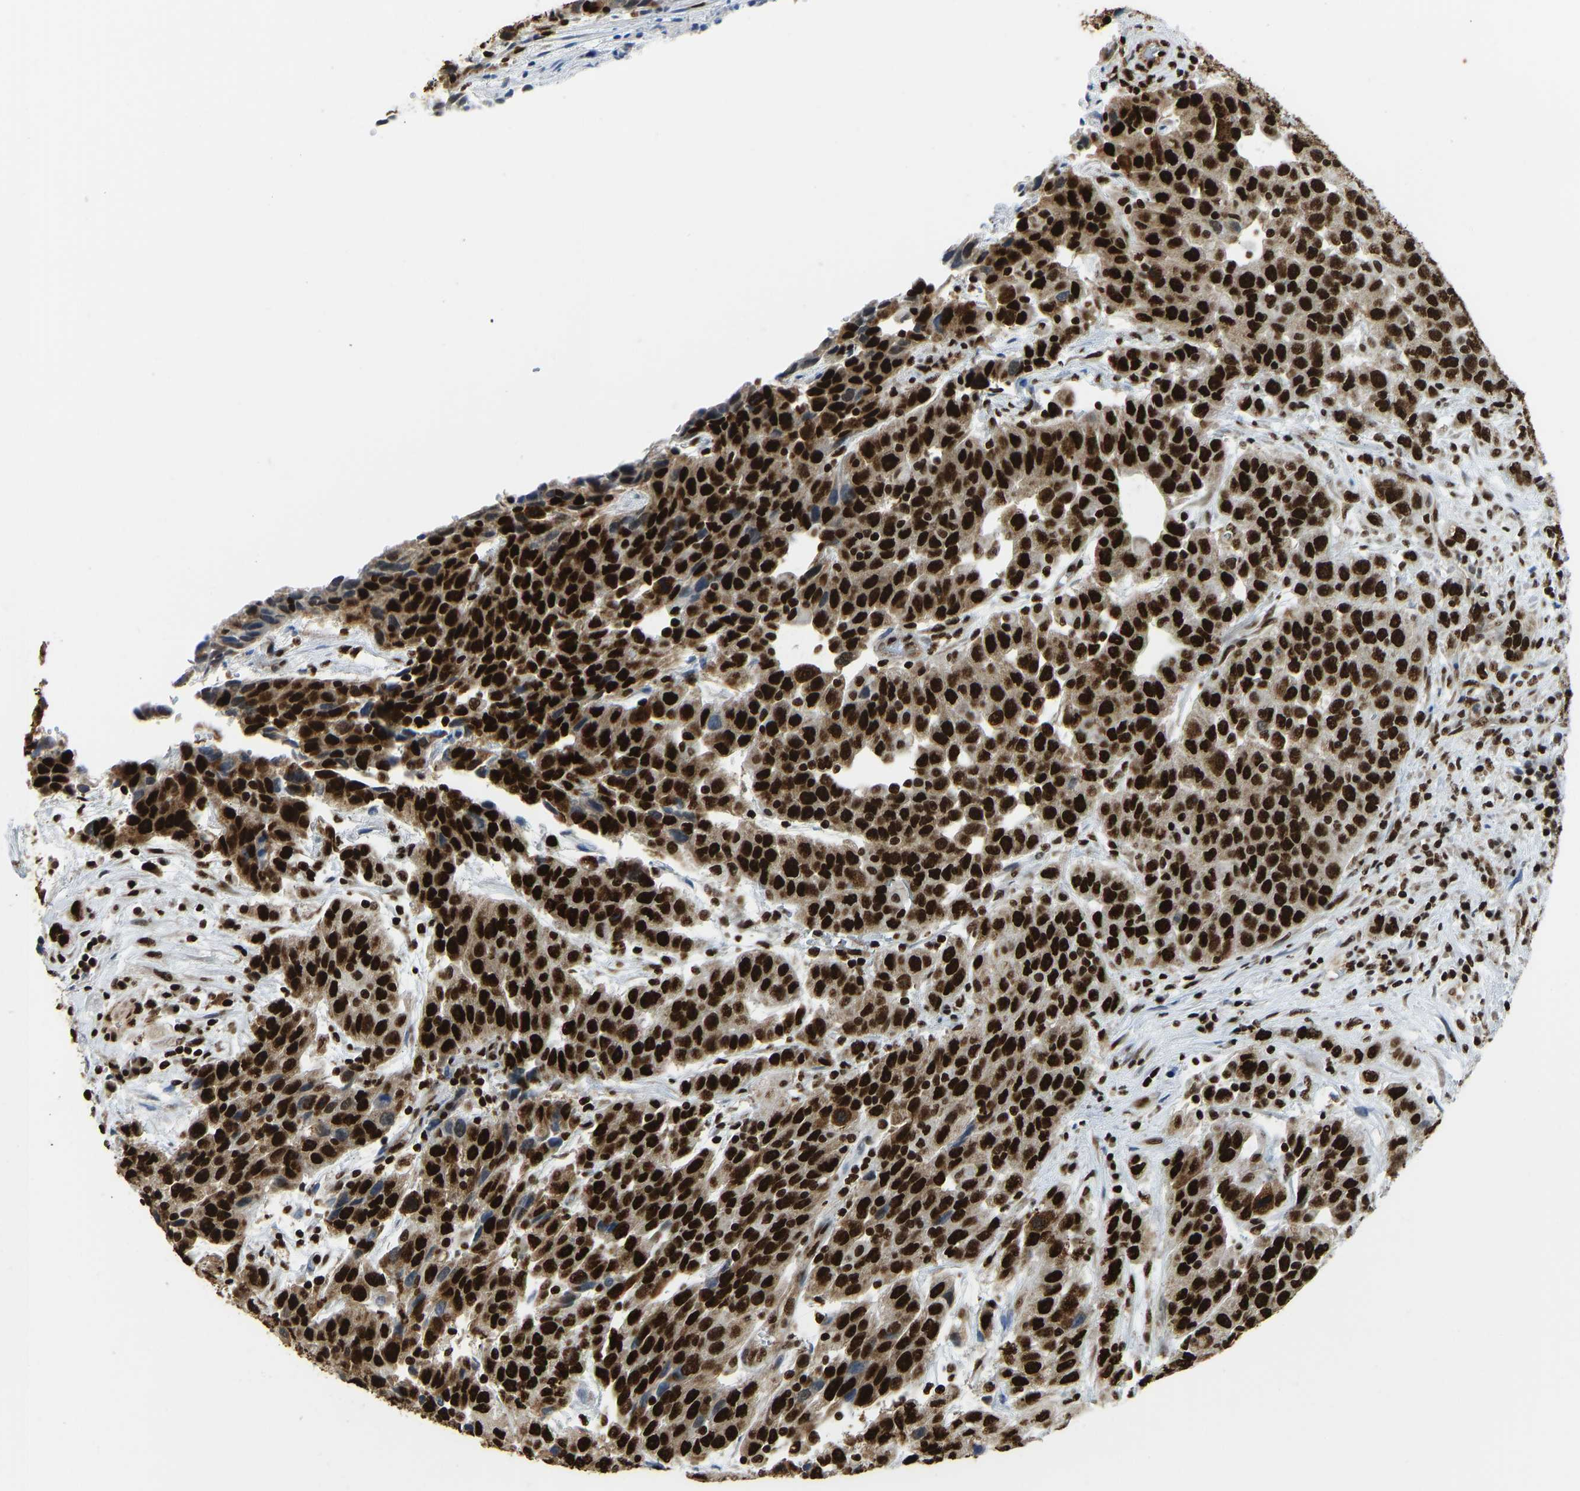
{"staining": {"intensity": "strong", "quantity": ">75%", "location": "nuclear"}, "tissue": "urothelial cancer", "cell_type": "Tumor cells", "image_type": "cancer", "snomed": [{"axis": "morphology", "description": "Urothelial carcinoma, High grade"}, {"axis": "topography", "description": "Urinary bladder"}], "caption": "Immunohistochemistry (IHC) histopathology image of human urothelial carcinoma (high-grade) stained for a protein (brown), which shows high levels of strong nuclear staining in approximately >75% of tumor cells.", "gene": "ZSCAN20", "patient": {"sex": "female", "age": 80}}